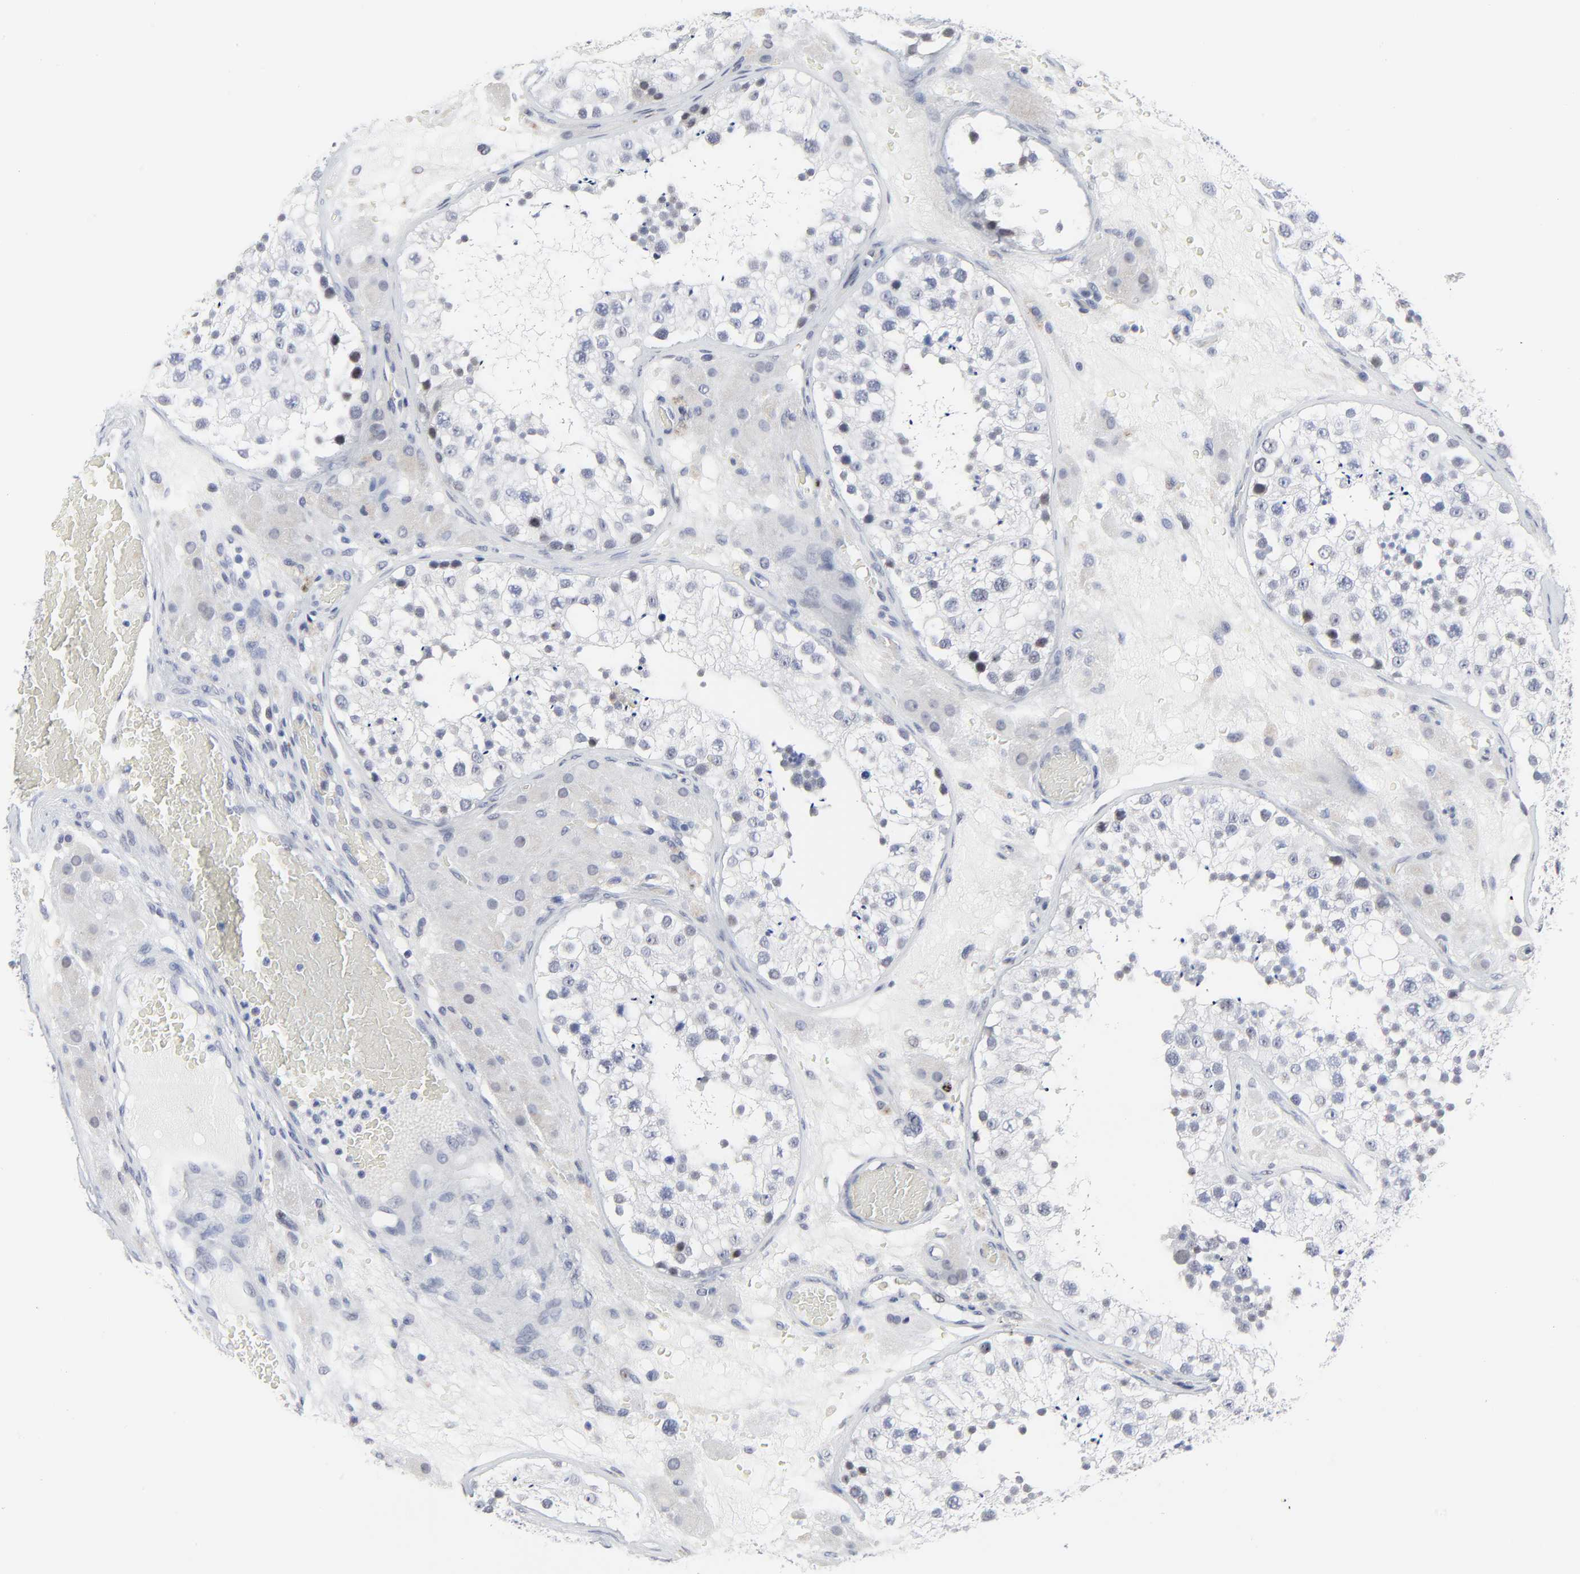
{"staining": {"intensity": "moderate", "quantity": "<25%", "location": "nuclear"}, "tissue": "testis", "cell_type": "Cells in seminiferous ducts", "image_type": "normal", "snomed": [{"axis": "morphology", "description": "Normal tissue, NOS"}, {"axis": "topography", "description": "Testis"}], "caption": "Testis stained with IHC reveals moderate nuclear staining in approximately <25% of cells in seminiferous ducts.", "gene": "ZNF589", "patient": {"sex": "male", "age": 26}}